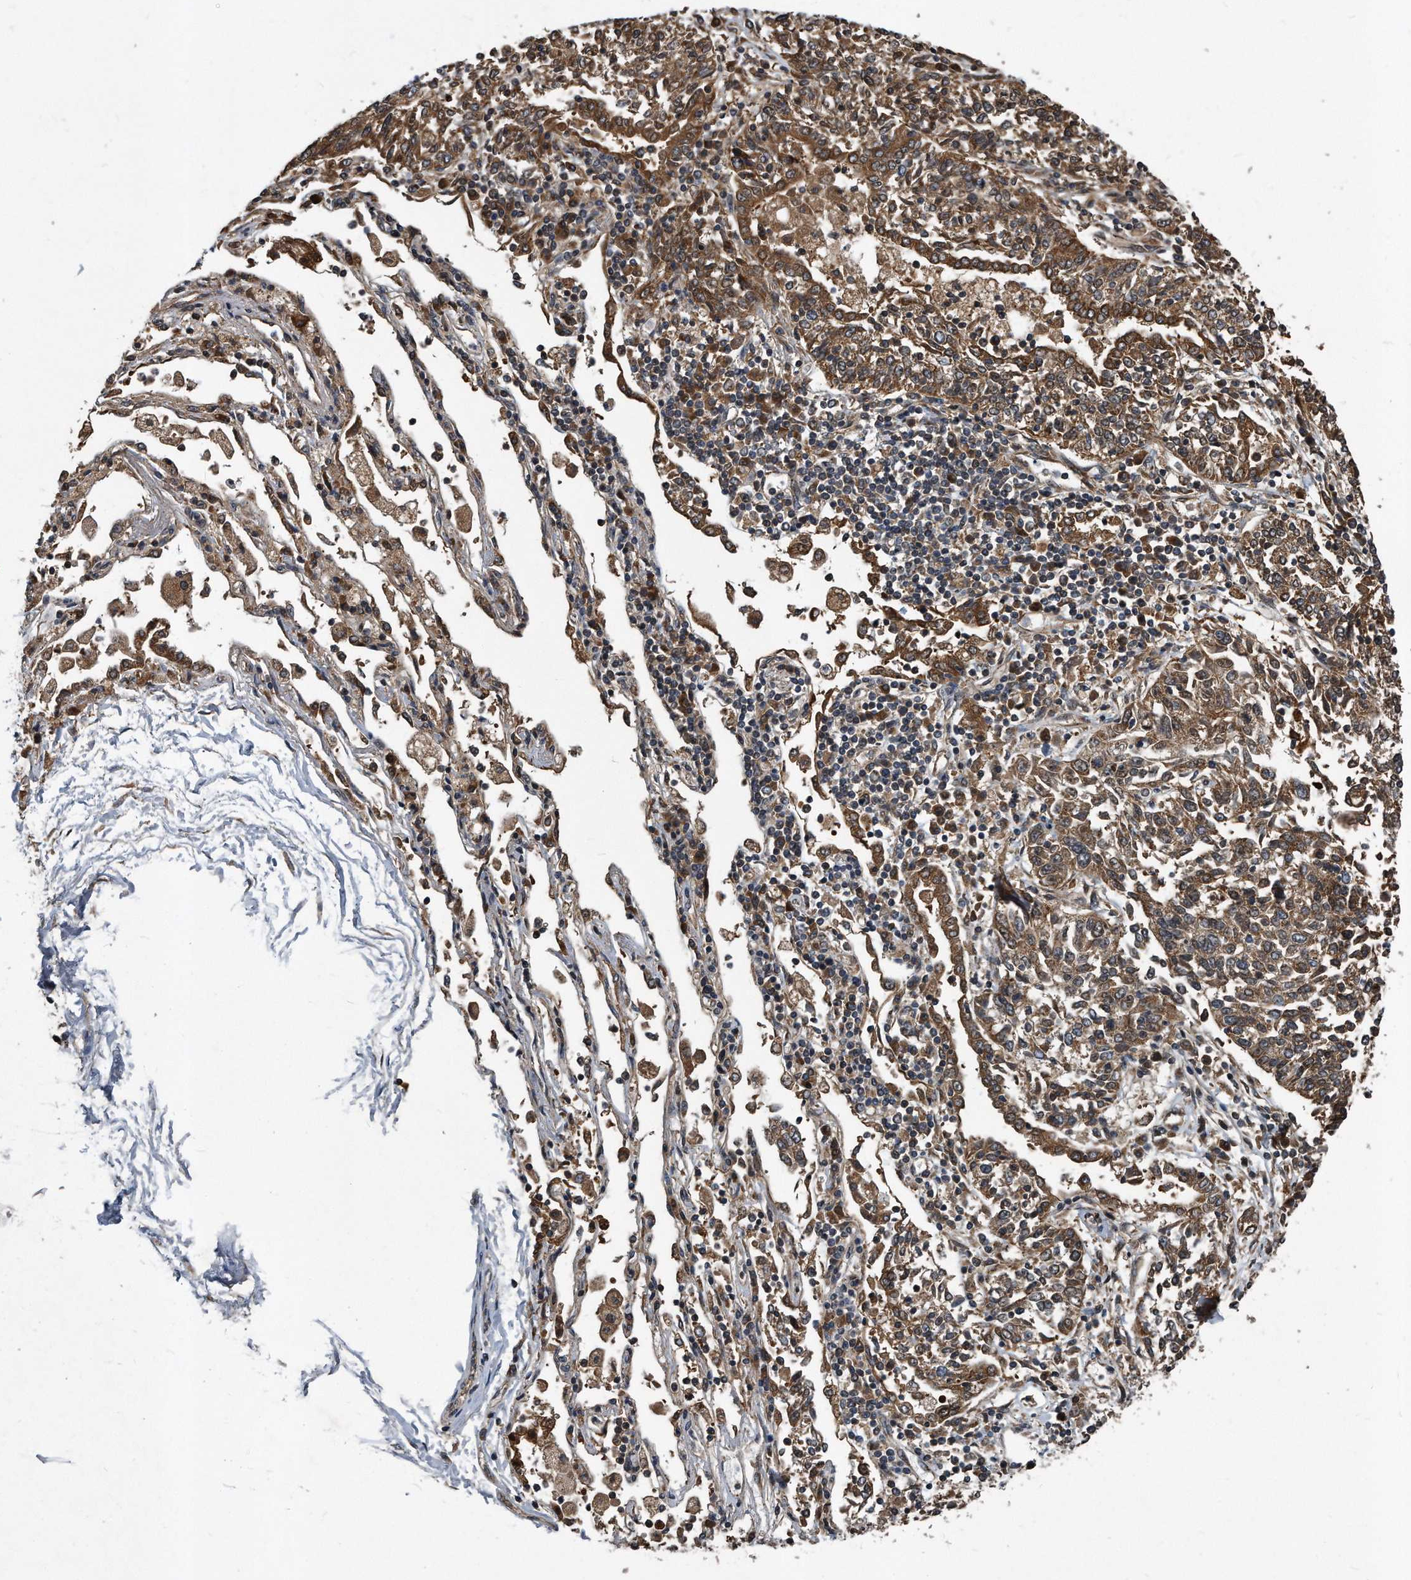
{"staining": {"intensity": "moderate", "quantity": ">75%", "location": "cytoplasmic/membranous"}, "tissue": "lung cancer", "cell_type": "Tumor cells", "image_type": "cancer", "snomed": [{"axis": "morphology", "description": "Normal tissue, NOS"}, {"axis": "morphology", "description": "Squamous cell carcinoma, NOS"}, {"axis": "topography", "description": "Cartilage tissue"}, {"axis": "topography", "description": "Lung"}, {"axis": "topography", "description": "Peripheral nerve tissue"}], "caption": "Lung cancer was stained to show a protein in brown. There is medium levels of moderate cytoplasmic/membranous positivity in approximately >75% of tumor cells.", "gene": "FAM136A", "patient": {"sex": "female", "age": 49}}